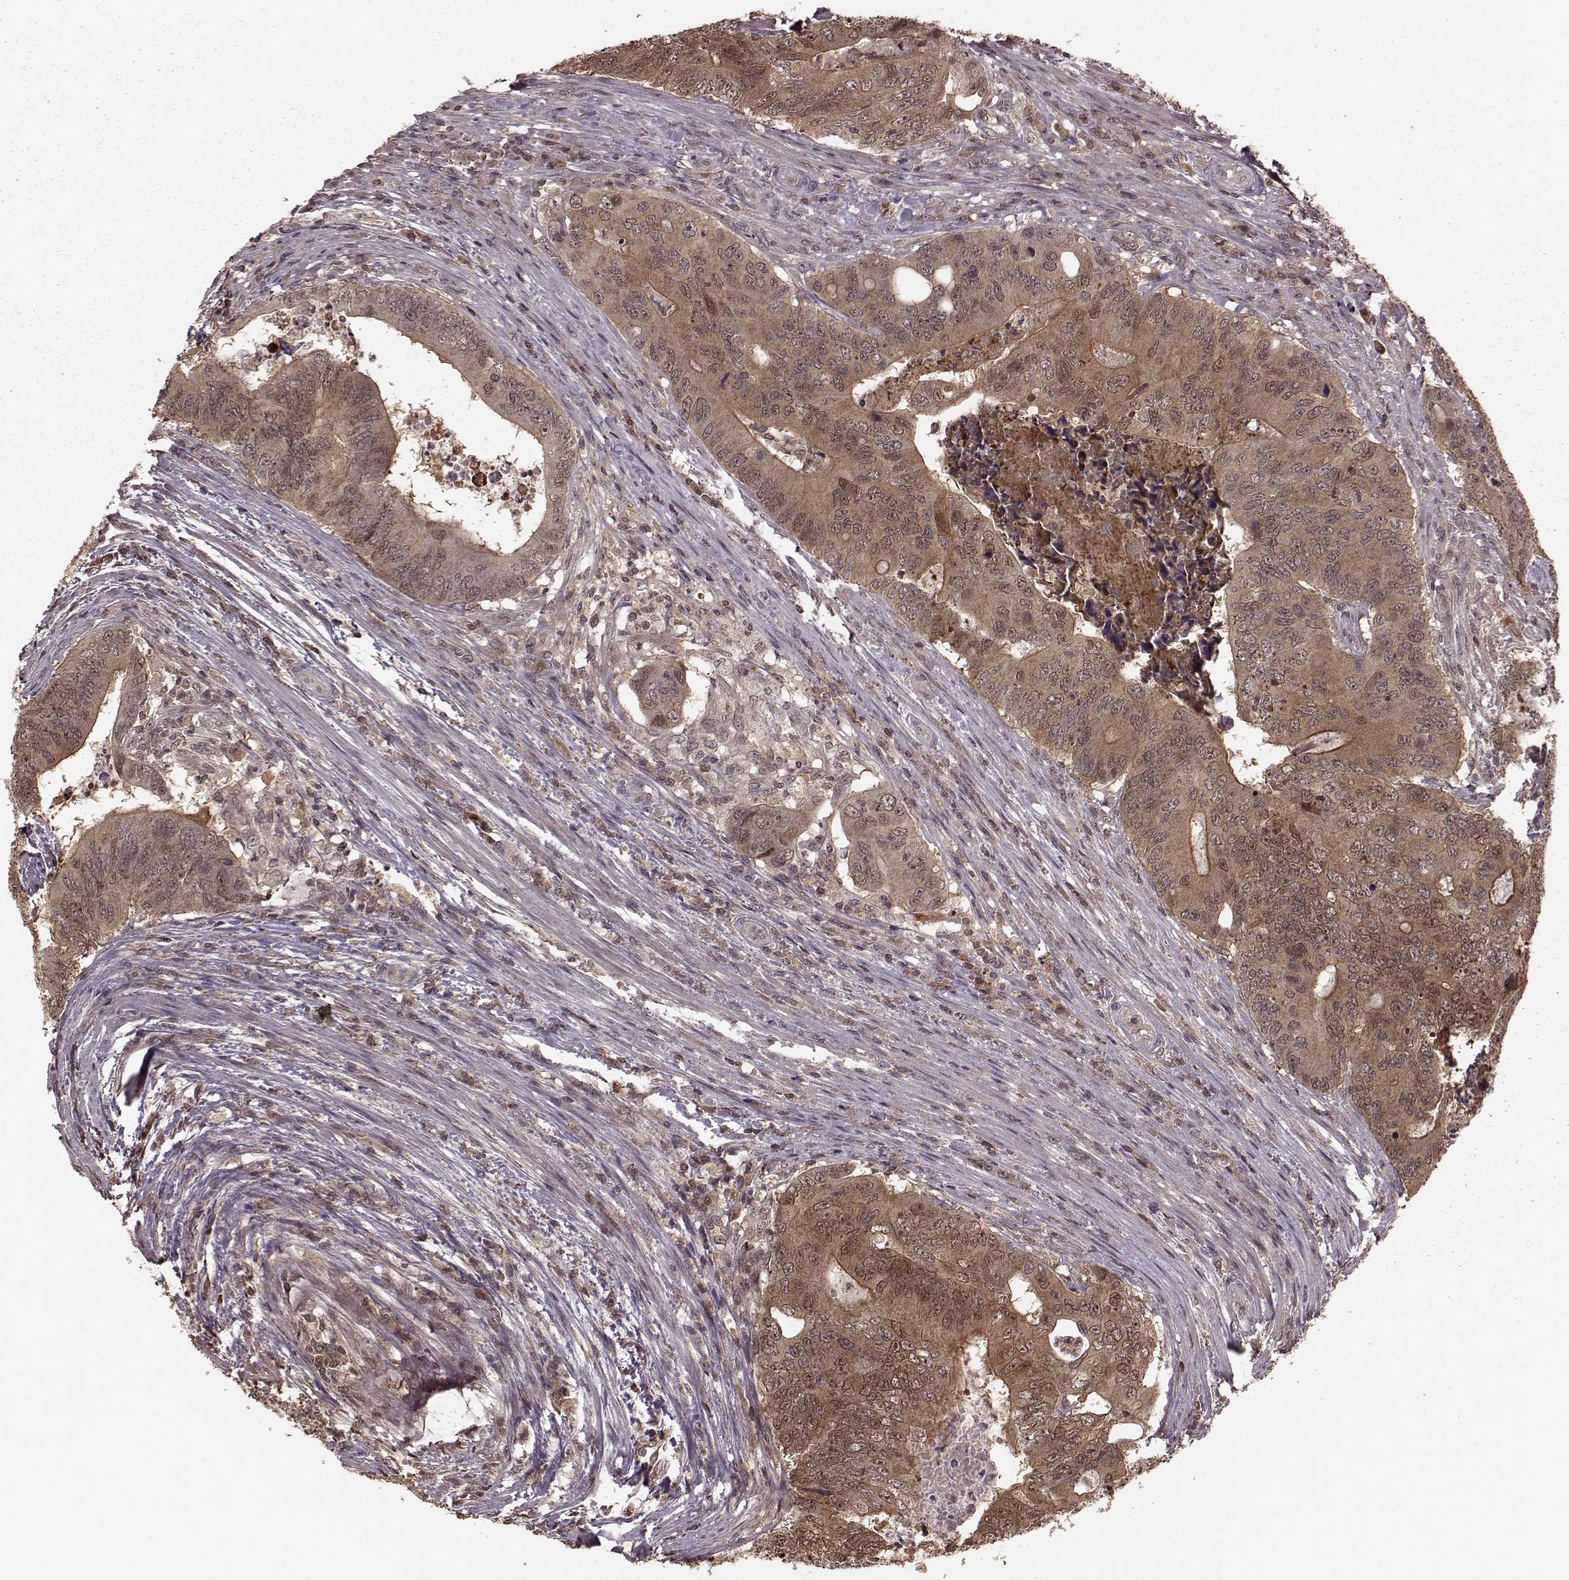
{"staining": {"intensity": "weak", "quantity": ">75%", "location": "cytoplasmic/membranous,nuclear"}, "tissue": "colorectal cancer", "cell_type": "Tumor cells", "image_type": "cancer", "snomed": [{"axis": "morphology", "description": "Adenocarcinoma, NOS"}, {"axis": "topography", "description": "Colon"}], "caption": "Tumor cells exhibit weak cytoplasmic/membranous and nuclear staining in about >75% of cells in colorectal cancer.", "gene": "GSS", "patient": {"sex": "male", "age": 53}}